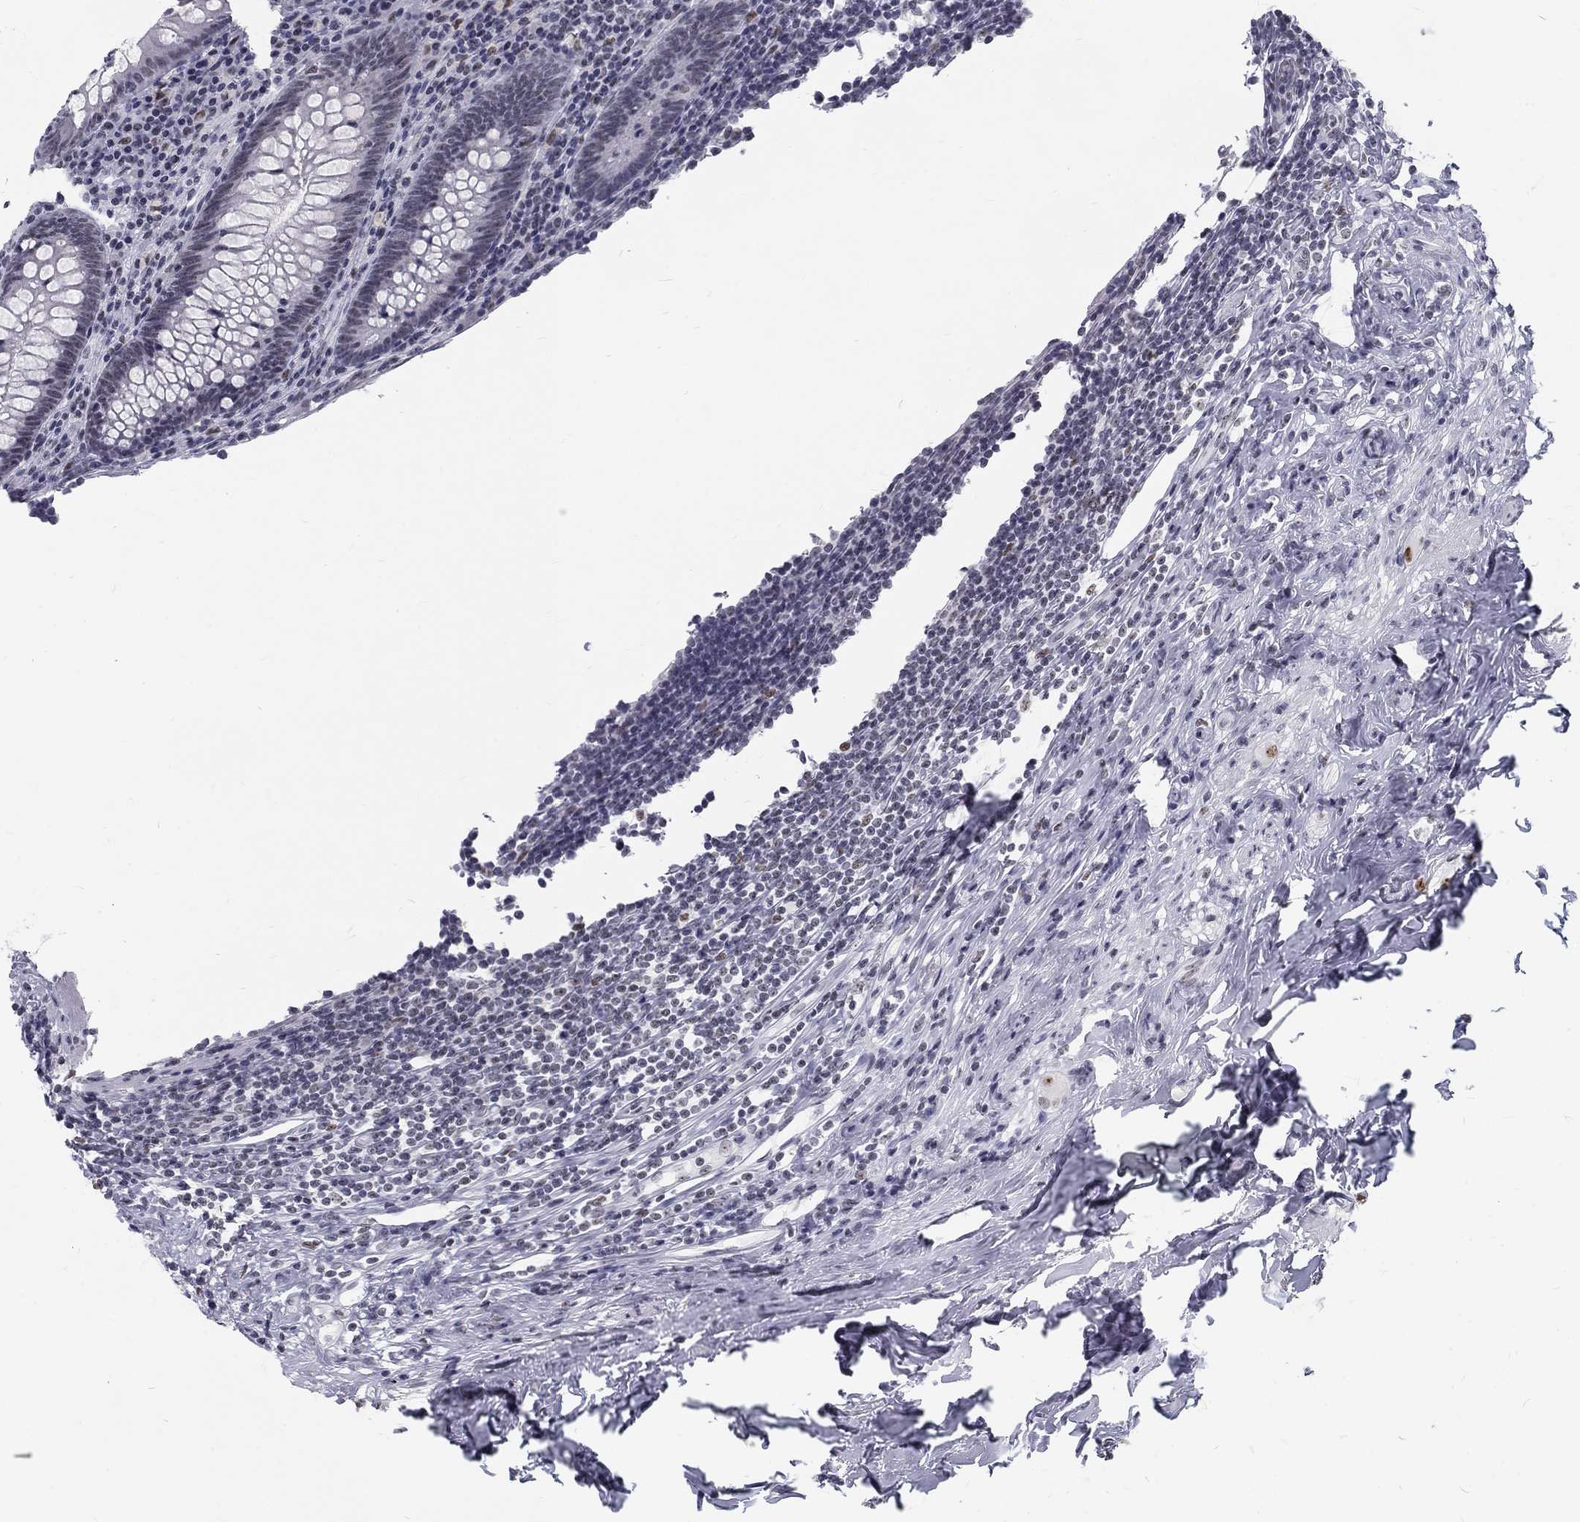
{"staining": {"intensity": "negative", "quantity": "none", "location": "none"}, "tissue": "appendix", "cell_type": "Glandular cells", "image_type": "normal", "snomed": [{"axis": "morphology", "description": "Normal tissue, NOS"}, {"axis": "topography", "description": "Appendix"}], "caption": "Immunohistochemistry (IHC) micrograph of unremarkable appendix: human appendix stained with DAB (3,3'-diaminobenzidine) displays no significant protein expression in glandular cells.", "gene": "SNORC", "patient": {"sex": "male", "age": 47}}